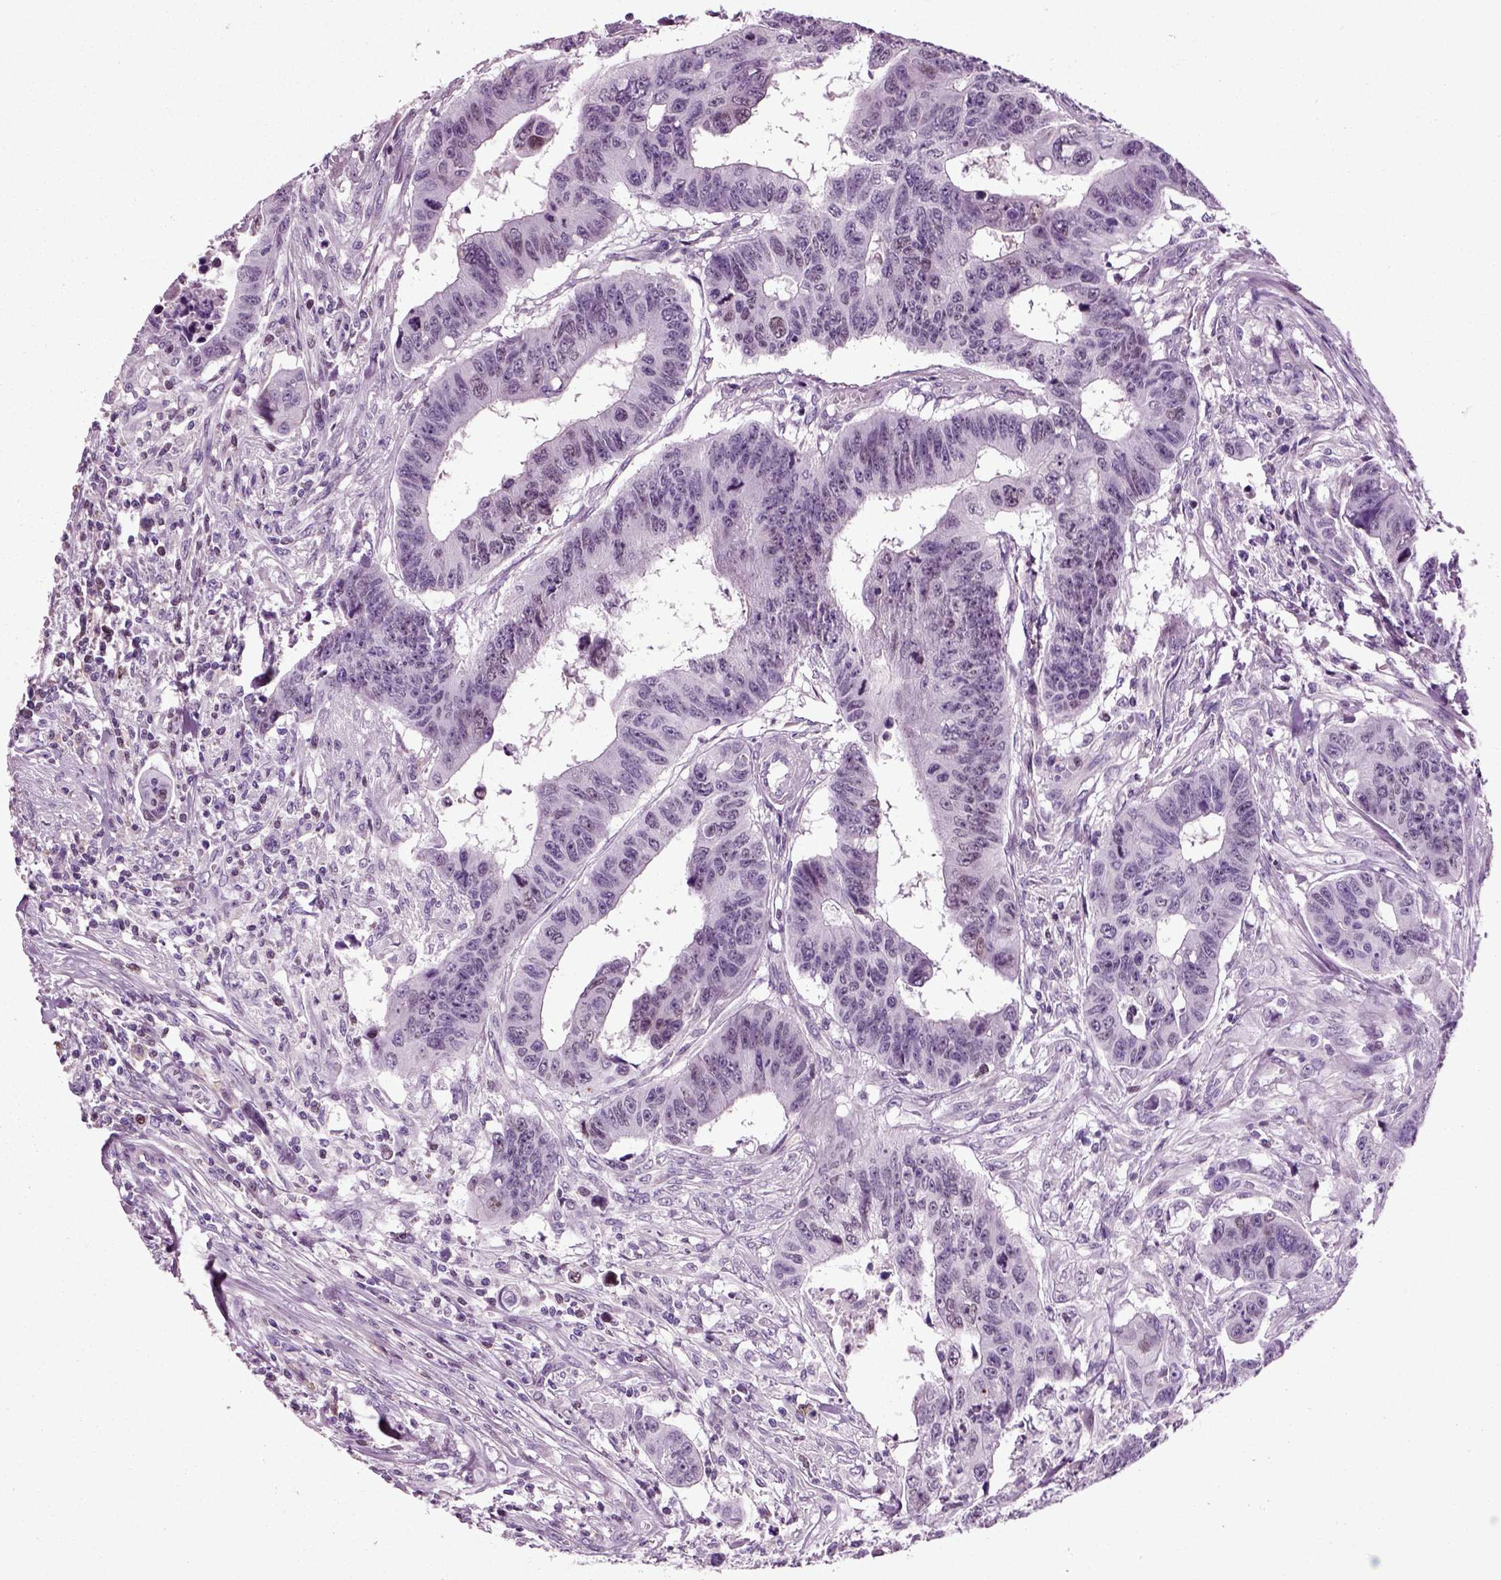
{"staining": {"intensity": "negative", "quantity": "none", "location": "none"}, "tissue": "colorectal cancer", "cell_type": "Tumor cells", "image_type": "cancer", "snomed": [{"axis": "morphology", "description": "Adenocarcinoma, NOS"}, {"axis": "topography", "description": "Rectum"}], "caption": "An image of colorectal adenocarcinoma stained for a protein displays no brown staining in tumor cells.", "gene": "ARID3A", "patient": {"sex": "female", "age": 85}}